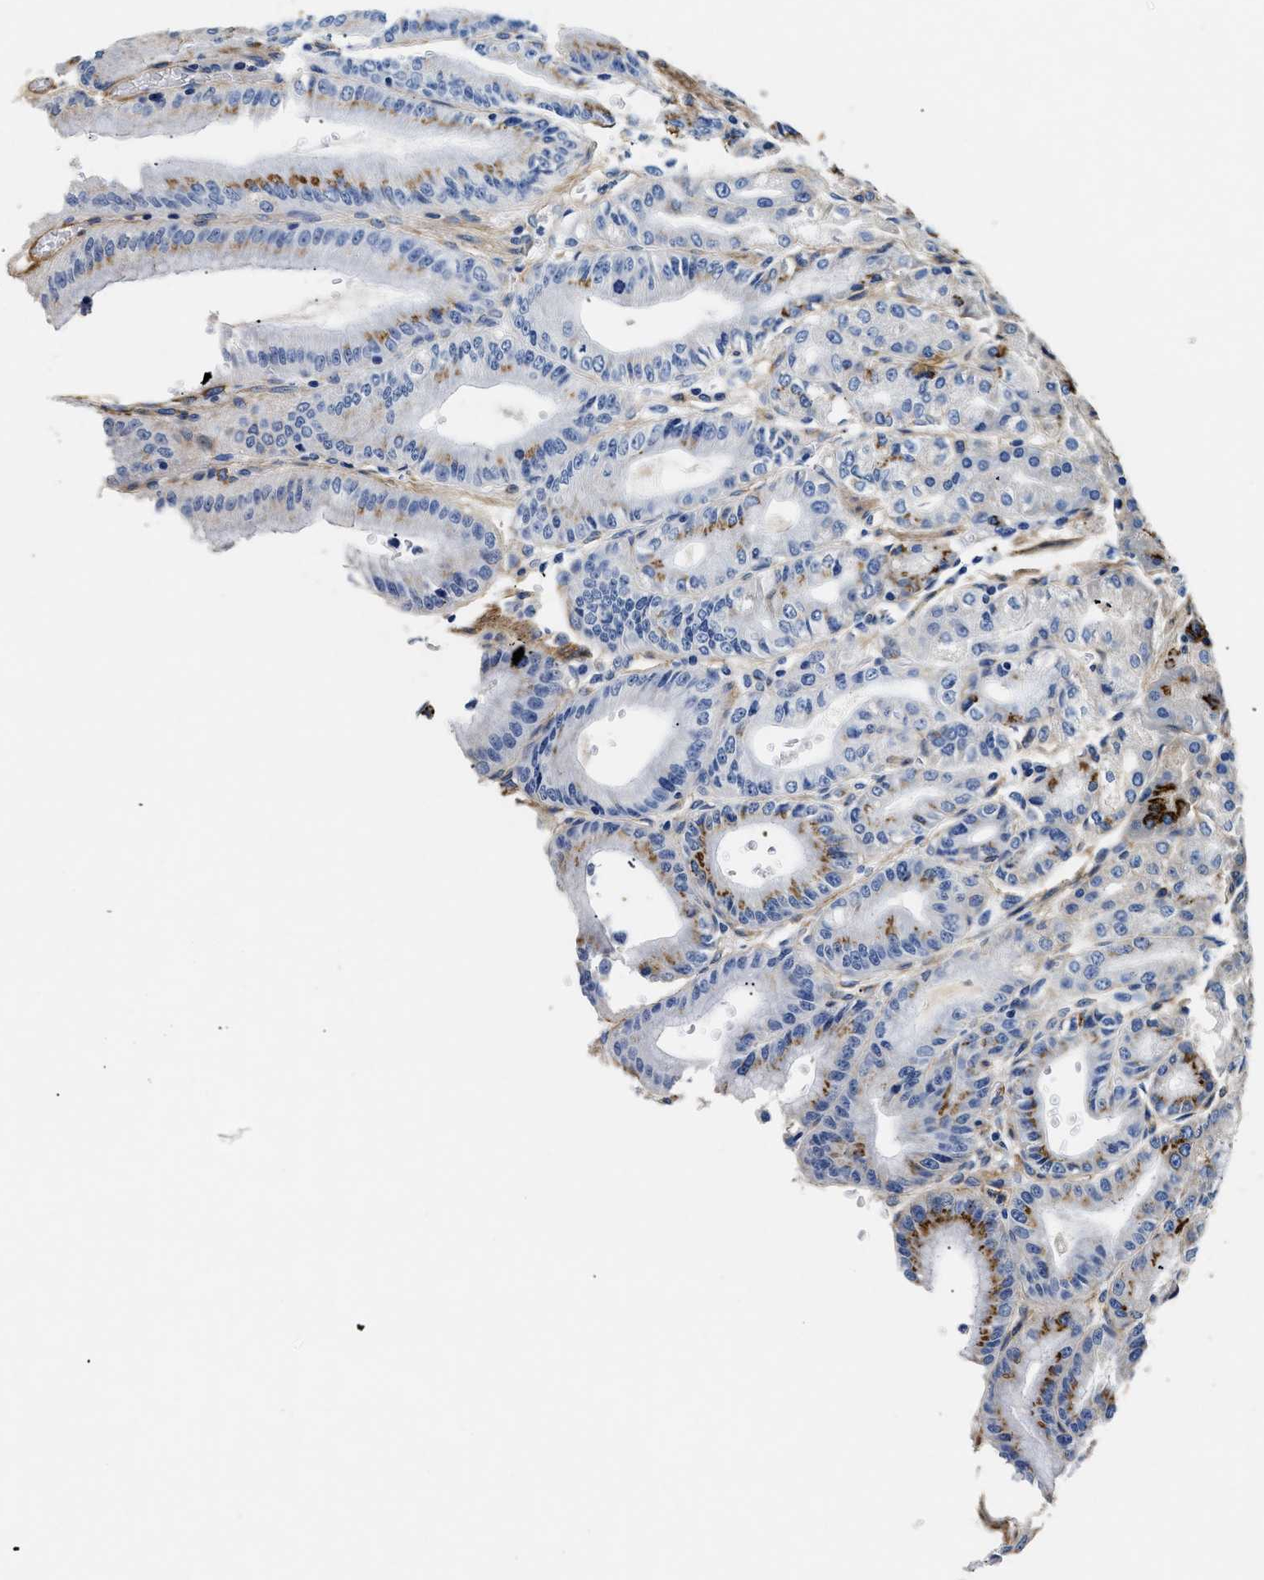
{"staining": {"intensity": "strong", "quantity": "25%-75%", "location": "cytoplasmic/membranous"}, "tissue": "stomach", "cell_type": "Glandular cells", "image_type": "normal", "snomed": [{"axis": "morphology", "description": "Normal tissue, NOS"}, {"axis": "topography", "description": "Stomach, lower"}], "caption": "The micrograph exhibits a brown stain indicating the presence of a protein in the cytoplasmic/membranous of glandular cells in stomach. The staining was performed using DAB, with brown indicating positive protein expression. Nuclei are stained blue with hematoxylin.", "gene": "LAMA3", "patient": {"sex": "male", "age": 71}}